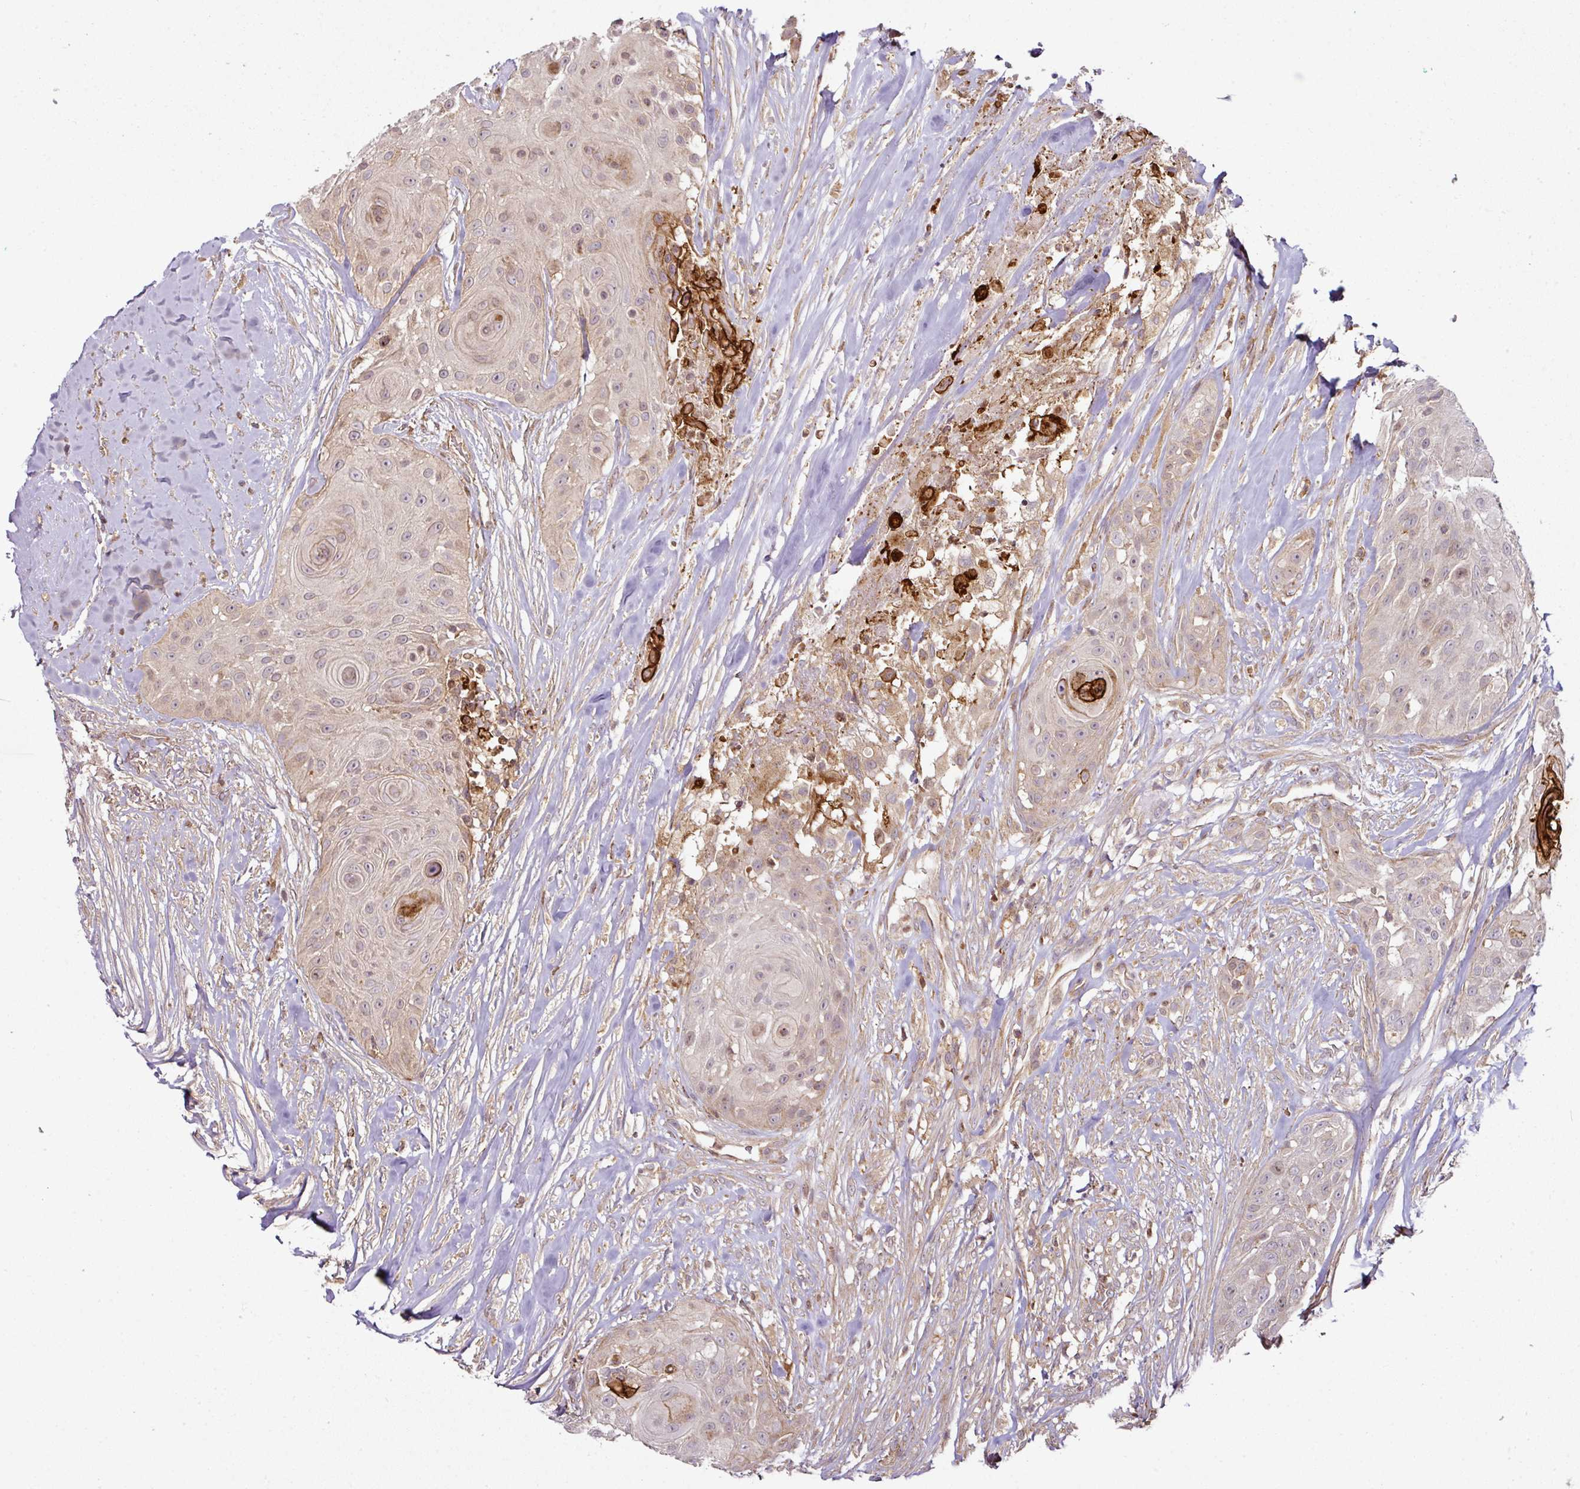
{"staining": {"intensity": "strong", "quantity": "<25%", "location": "cytoplasmic/membranous,nuclear"}, "tissue": "head and neck cancer", "cell_type": "Tumor cells", "image_type": "cancer", "snomed": [{"axis": "morphology", "description": "Squamous cell carcinoma, NOS"}, {"axis": "topography", "description": "Head-Neck"}], "caption": "Strong cytoplasmic/membranous and nuclear expression for a protein is seen in about <25% of tumor cells of head and neck squamous cell carcinoma using immunohistochemistry (IHC).", "gene": "ATAT1", "patient": {"sex": "male", "age": 83}}